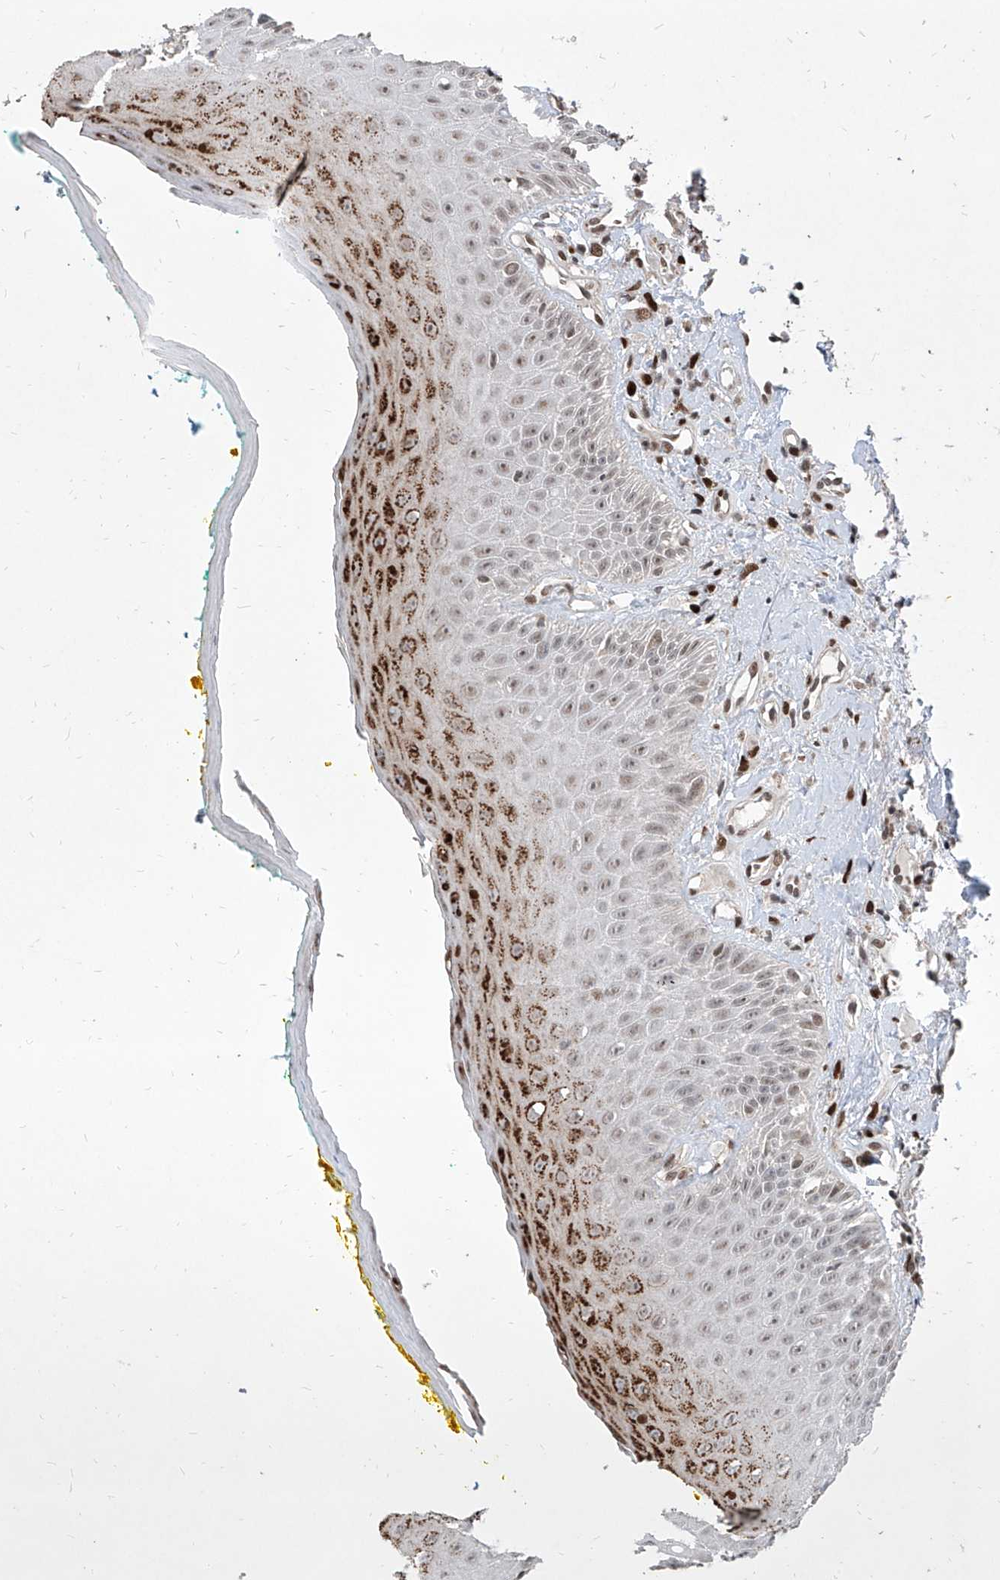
{"staining": {"intensity": "moderate", "quantity": "25%-75%", "location": "cytoplasmic/membranous,nuclear"}, "tissue": "oral mucosa", "cell_type": "Squamous epithelial cells", "image_type": "normal", "snomed": [{"axis": "morphology", "description": "Normal tissue, NOS"}, {"axis": "topography", "description": "Oral tissue"}], "caption": "This micrograph demonstrates immunohistochemistry staining of benign human oral mucosa, with medium moderate cytoplasmic/membranous,nuclear positivity in approximately 25%-75% of squamous epithelial cells.", "gene": "IRF2", "patient": {"sex": "female", "age": 70}}